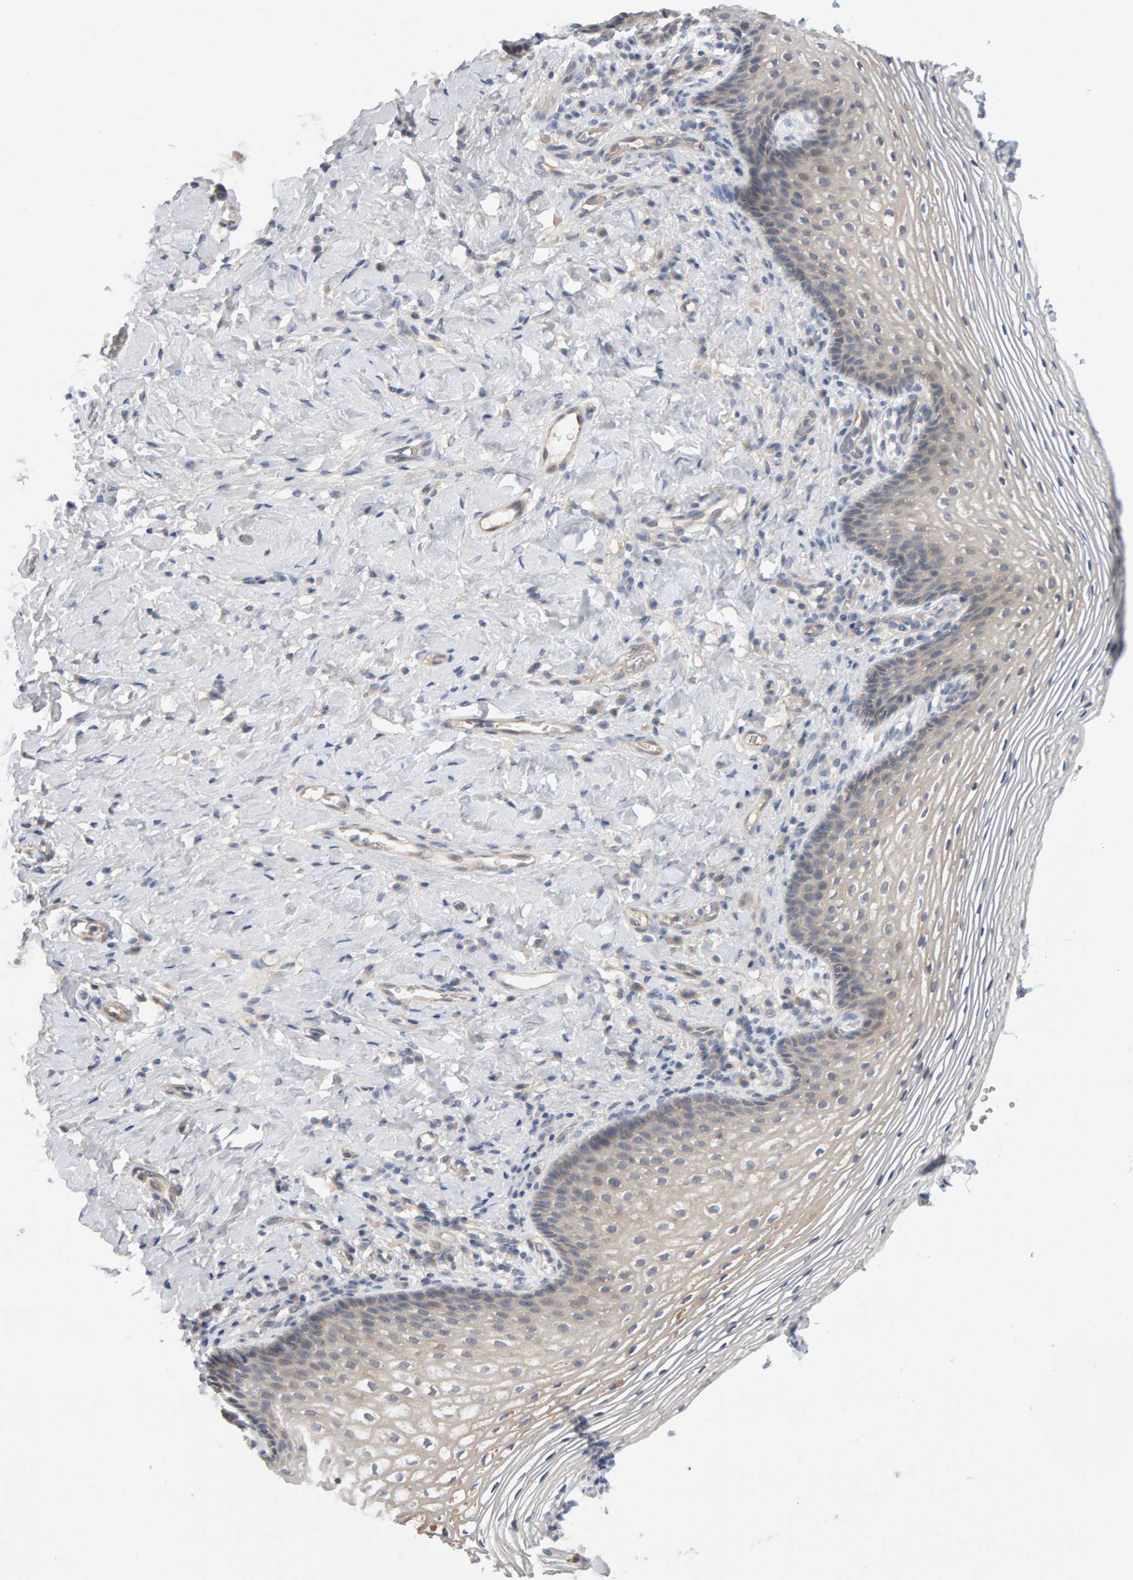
{"staining": {"intensity": "negative", "quantity": "none", "location": "none"}, "tissue": "vagina", "cell_type": "Squamous epithelial cells", "image_type": "normal", "snomed": [{"axis": "morphology", "description": "Normal tissue, NOS"}, {"axis": "topography", "description": "Vagina"}], "caption": "Histopathology image shows no significant protein expression in squamous epithelial cells of normal vagina. Brightfield microscopy of immunohistochemistry (IHC) stained with DAB (brown) and hematoxylin (blue), captured at high magnification.", "gene": "GFUS", "patient": {"sex": "female", "age": 60}}